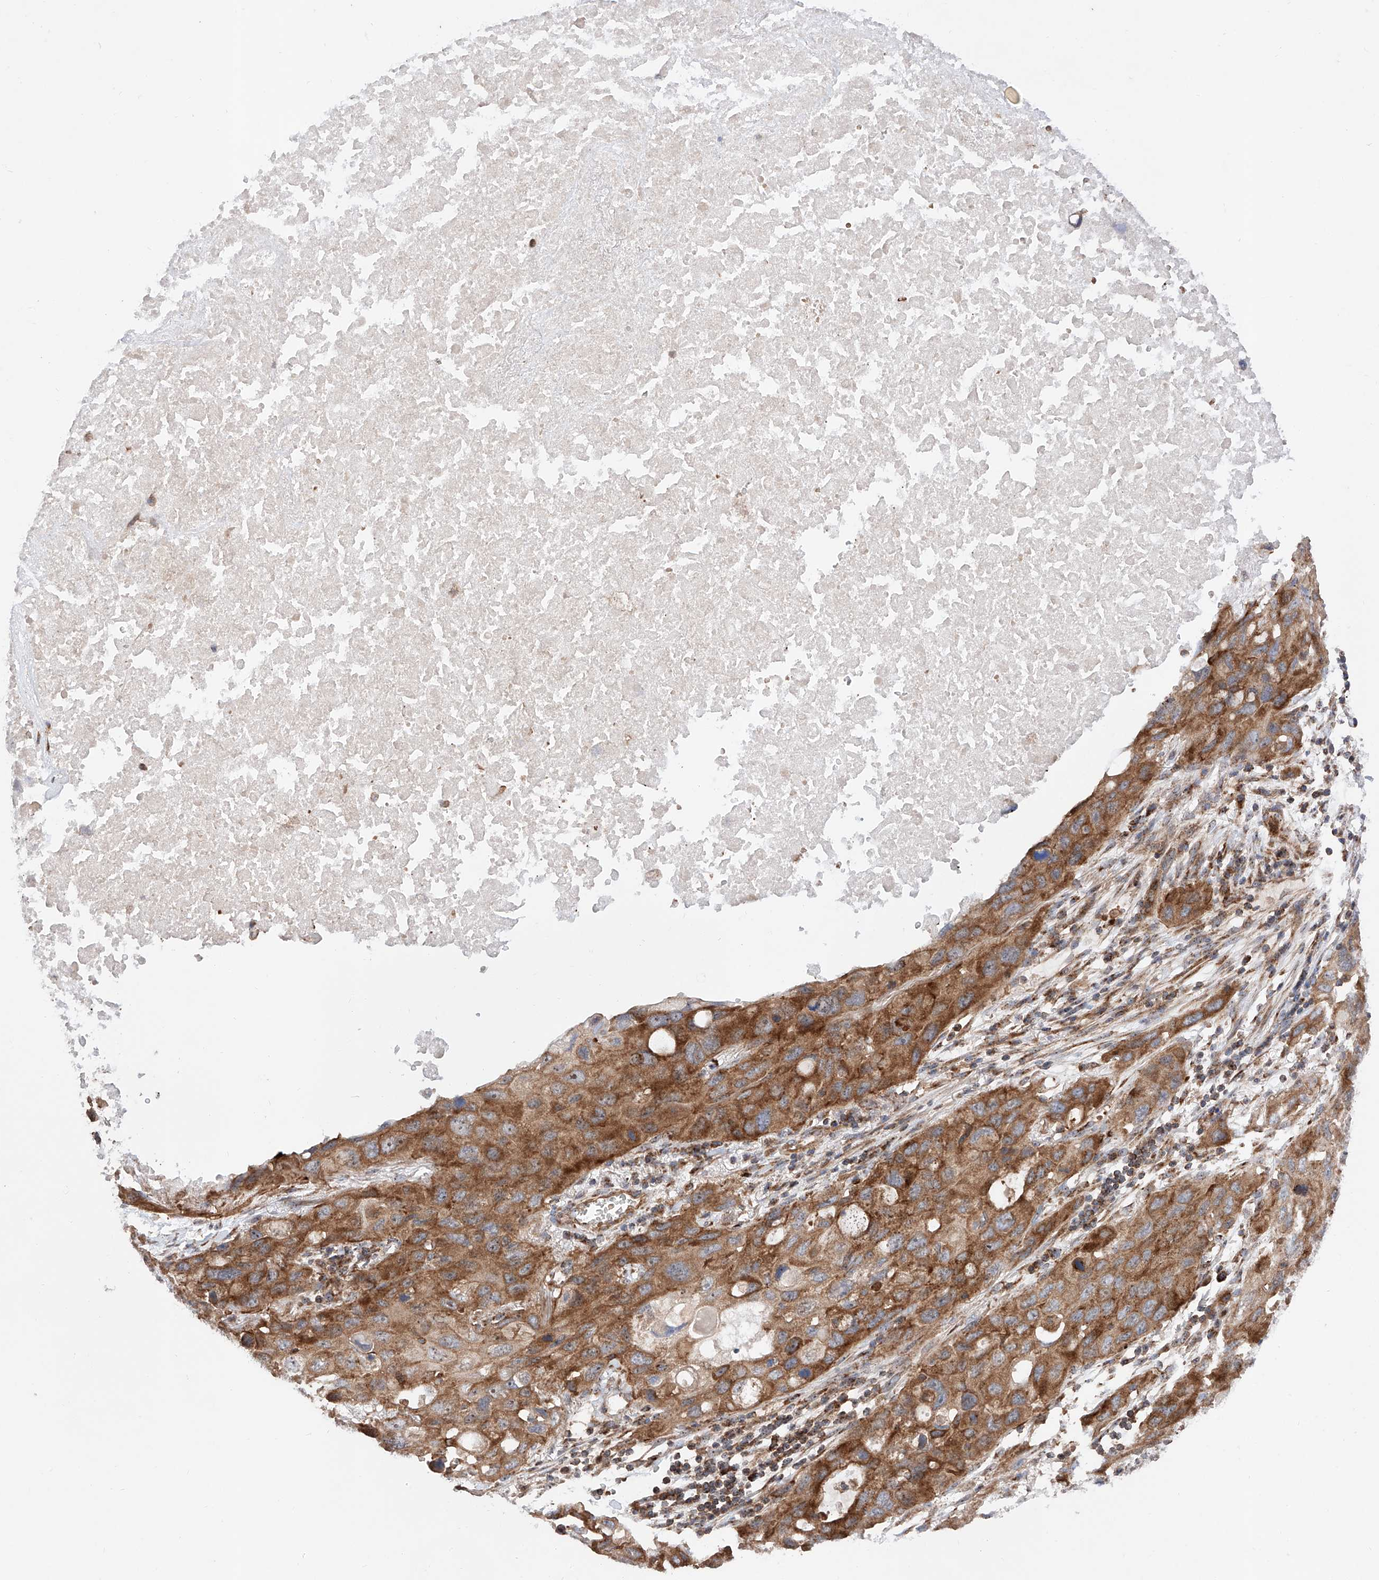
{"staining": {"intensity": "moderate", "quantity": ">75%", "location": "cytoplasmic/membranous"}, "tissue": "lung cancer", "cell_type": "Tumor cells", "image_type": "cancer", "snomed": [{"axis": "morphology", "description": "Squamous cell carcinoma, NOS"}, {"axis": "topography", "description": "Lung"}], "caption": "Human lung squamous cell carcinoma stained for a protein (brown) displays moderate cytoplasmic/membranous positive expression in approximately >75% of tumor cells.", "gene": "PISD", "patient": {"sex": "female", "age": 73}}